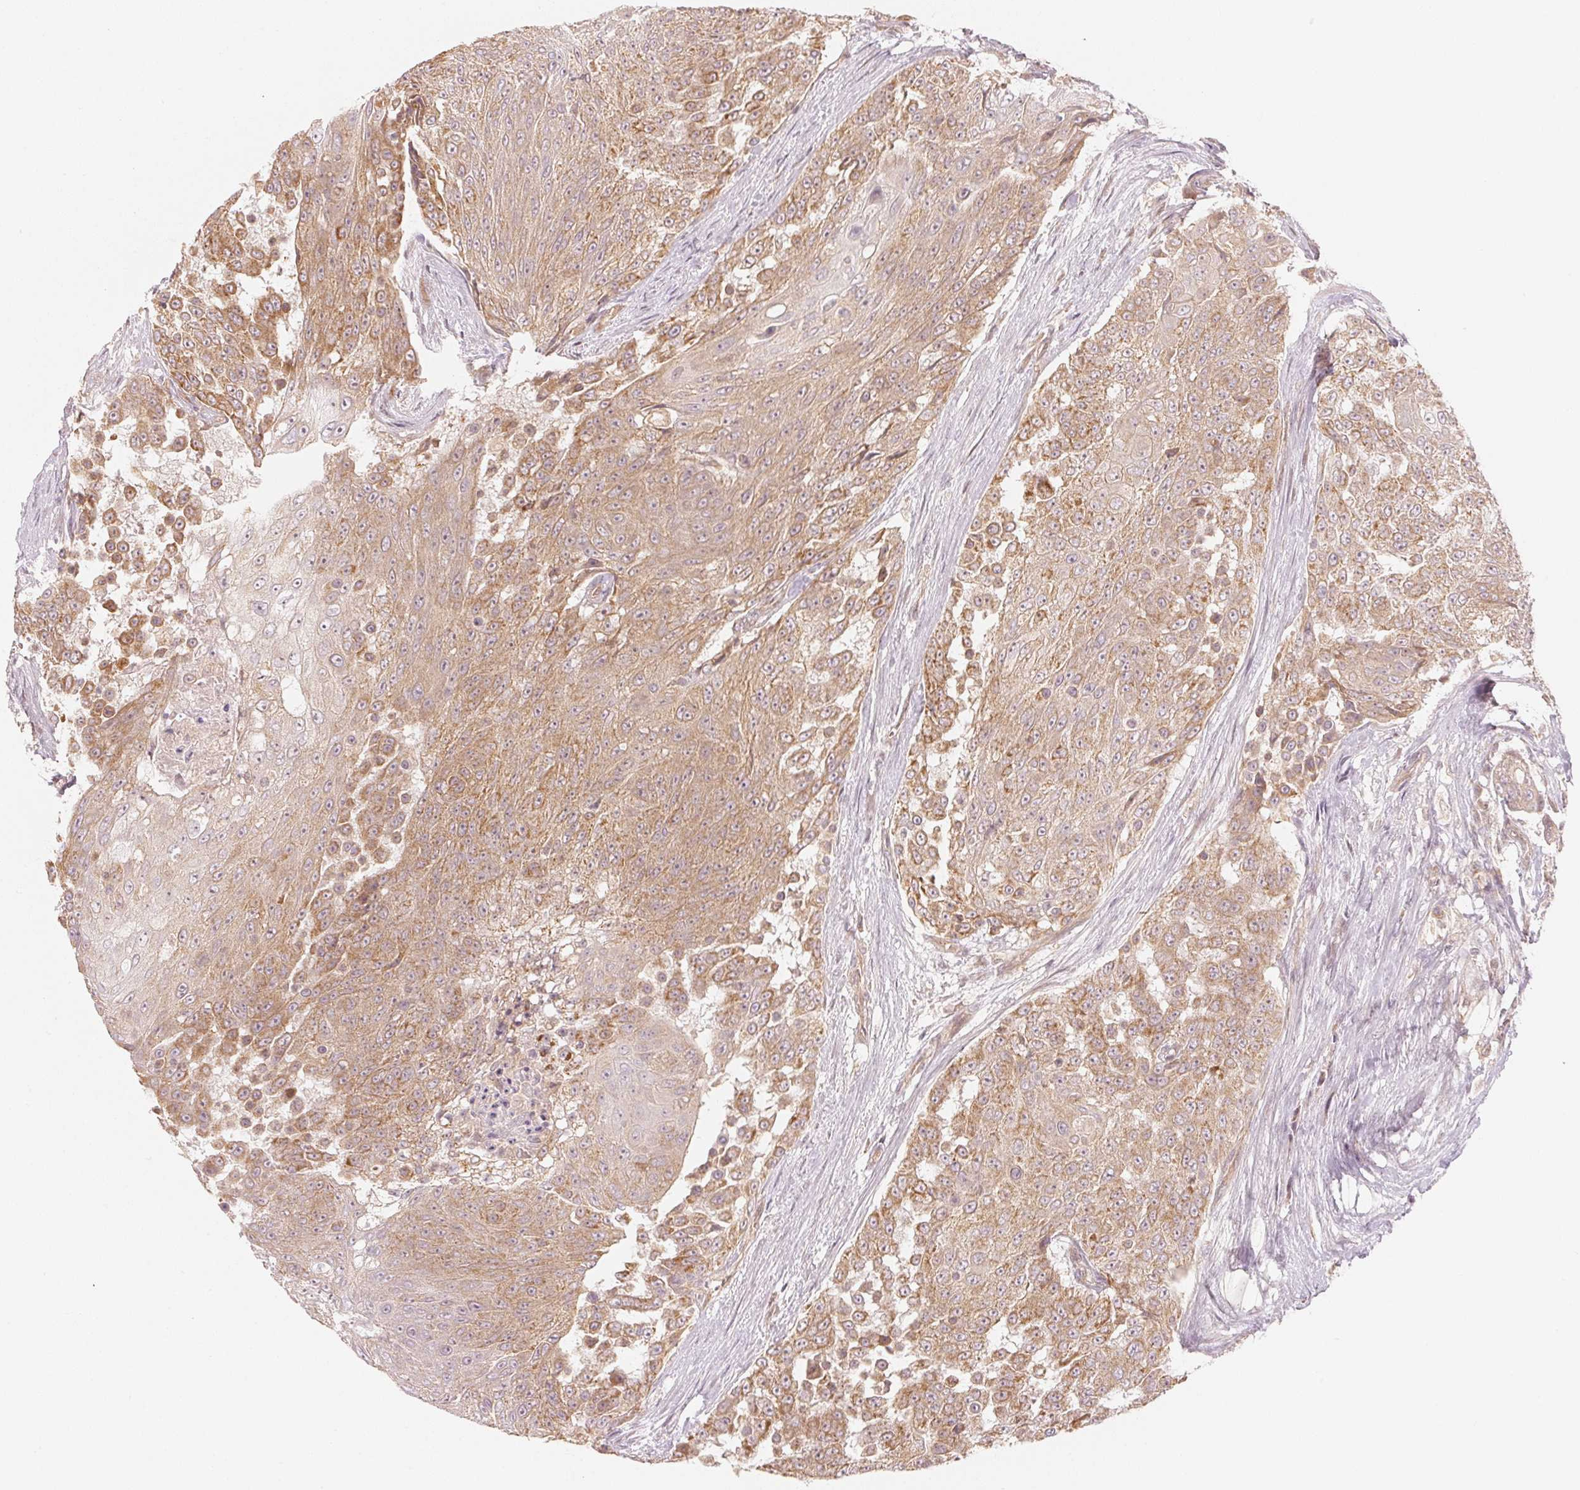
{"staining": {"intensity": "moderate", "quantity": ">75%", "location": "cytoplasmic/membranous"}, "tissue": "urothelial cancer", "cell_type": "Tumor cells", "image_type": "cancer", "snomed": [{"axis": "morphology", "description": "Urothelial carcinoma, High grade"}, {"axis": "topography", "description": "Urinary bladder"}], "caption": "Immunohistochemical staining of human urothelial carcinoma (high-grade) exhibits moderate cytoplasmic/membranous protein staining in approximately >75% of tumor cells. The staining was performed using DAB (3,3'-diaminobenzidine) to visualize the protein expression in brown, while the nuclei were stained in blue with hematoxylin (Magnification: 20x).", "gene": "WDR54", "patient": {"sex": "female", "age": 63}}